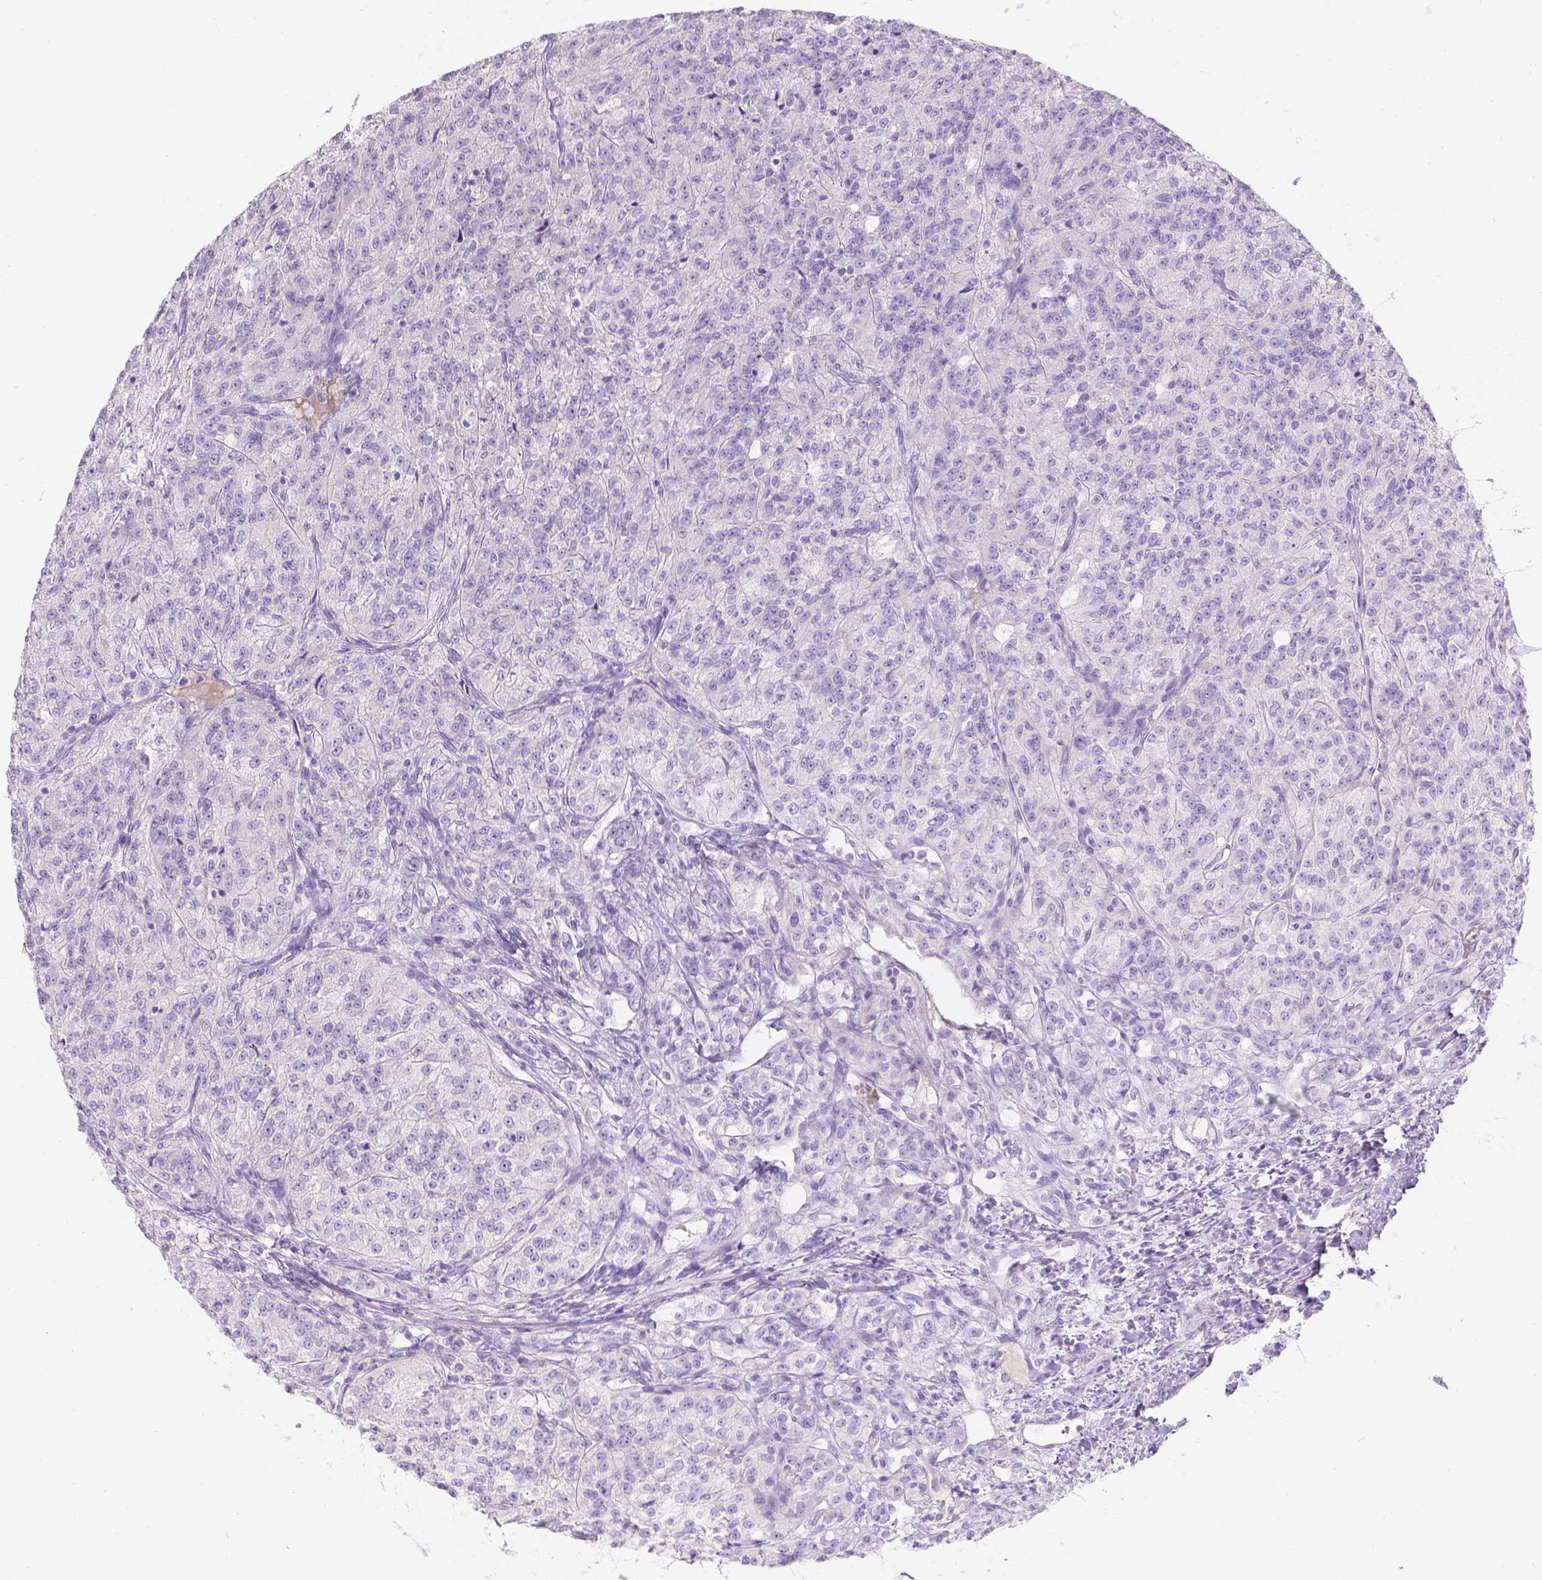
{"staining": {"intensity": "negative", "quantity": "none", "location": "none"}, "tissue": "renal cancer", "cell_type": "Tumor cells", "image_type": "cancer", "snomed": [{"axis": "morphology", "description": "Adenocarcinoma, NOS"}, {"axis": "topography", "description": "Kidney"}], "caption": "IHC photomicrograph of neoplastic tissue: human adenocarcinoma (renal) stained with DAB demonstrates no significant protein staining in tumor cells. The staining is performed using DAB (3,3'-diaminobenzidine) brown chromogen with nuclei counter-stained in using hematoxylin.", "gene": "GAL3ST2", "patient": {"sex": "female", "age": 63}}